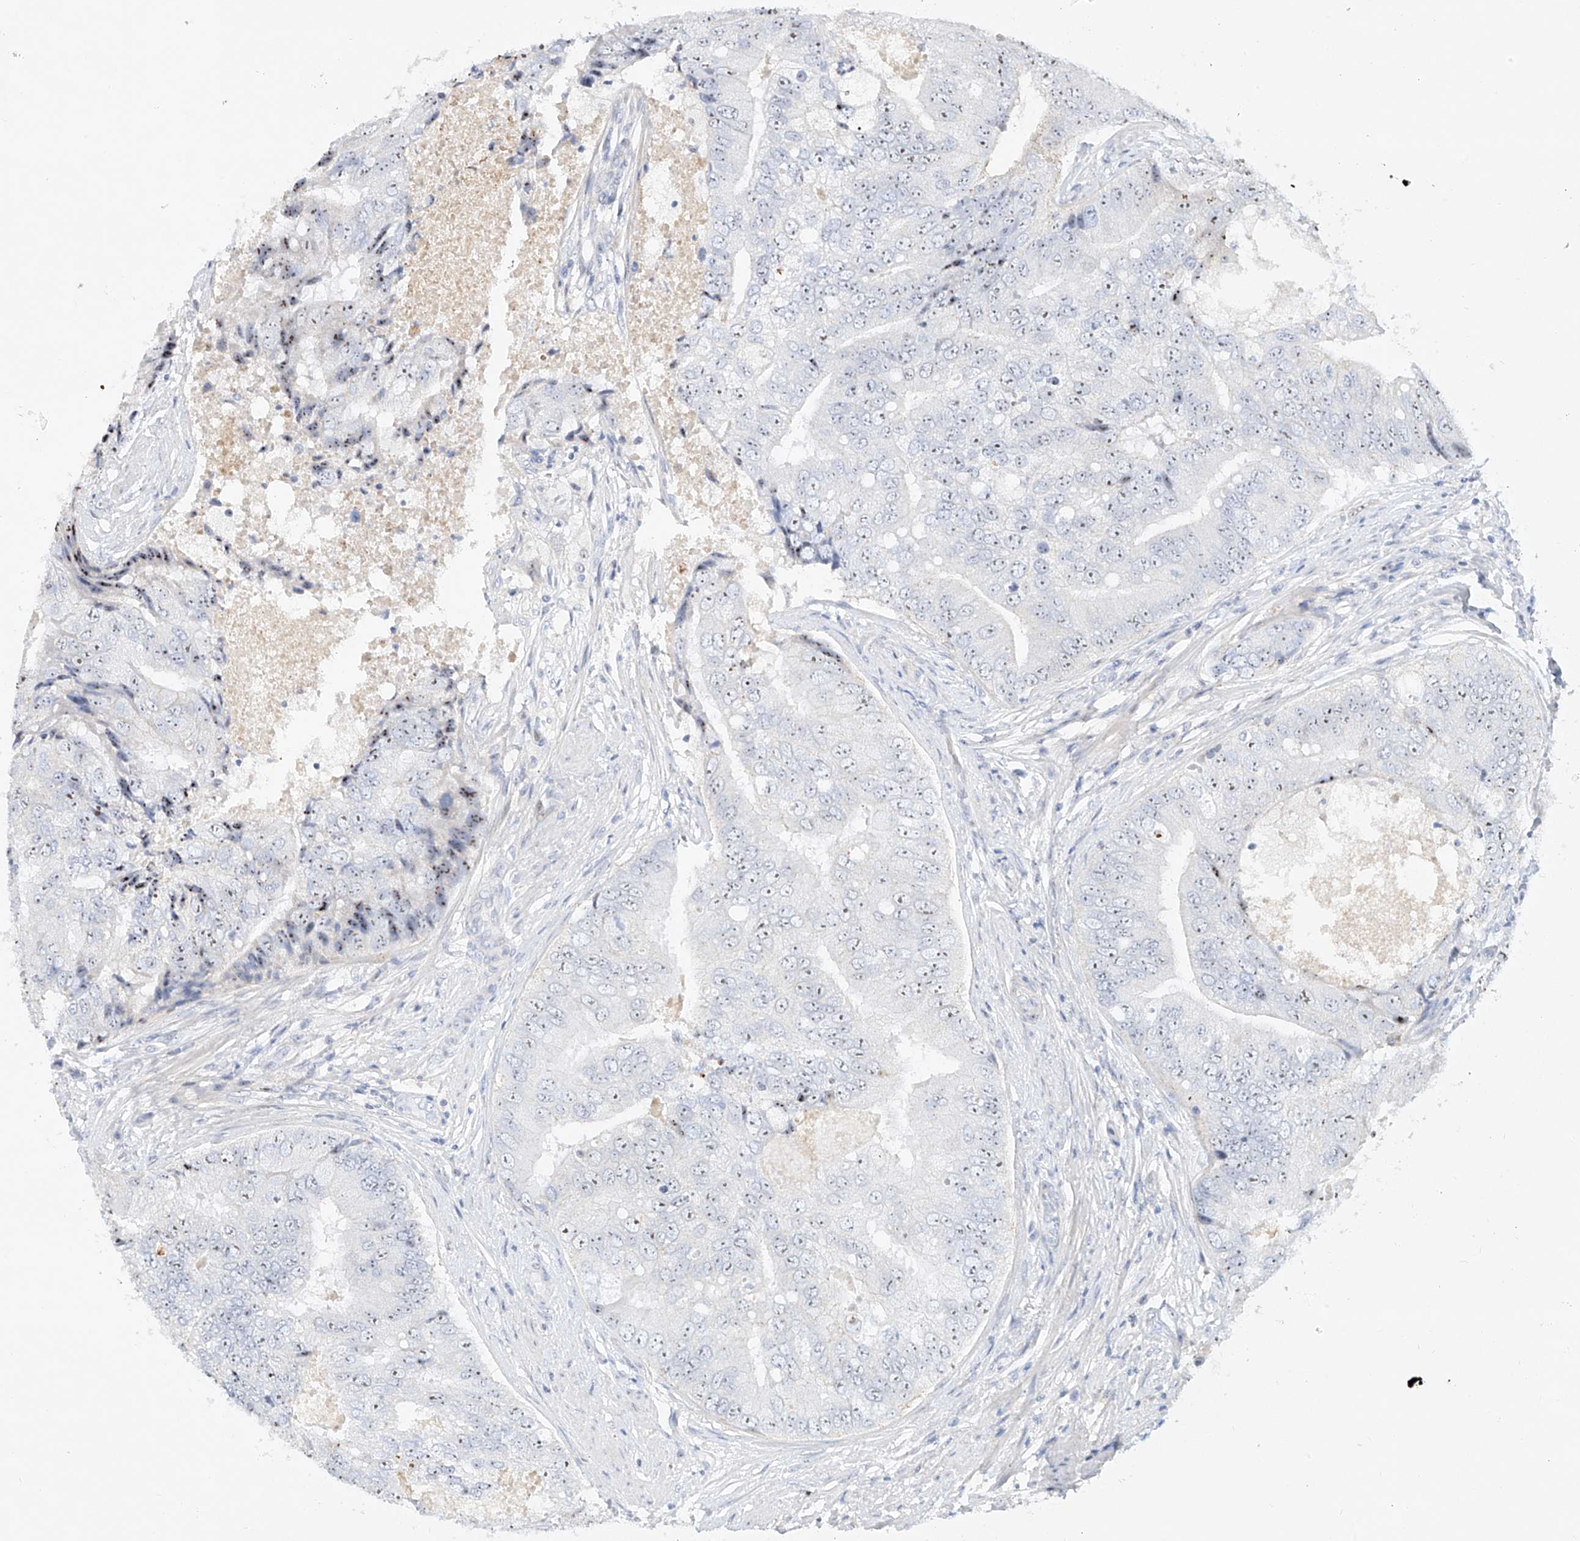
{"staining": {"intensity": "weak", "quantity": "<25%", "location": "nuclear"}, "tissue": "prostate cancer", "cell_type": "Tumor cells", "image_type": "cancer", "snomed": [{"axis": "morphology", "description": "Adenocarcinoma, High grade"}, {"axis": "topography", "description": "Prostate"}], "caption": "High-grade adenocarcinoma (prostate) was stained to show a protein in brown. There is no significant positivity in tumor cells.", "gene": "SNU13", "patient": {"sex": "male", "age": 70}}